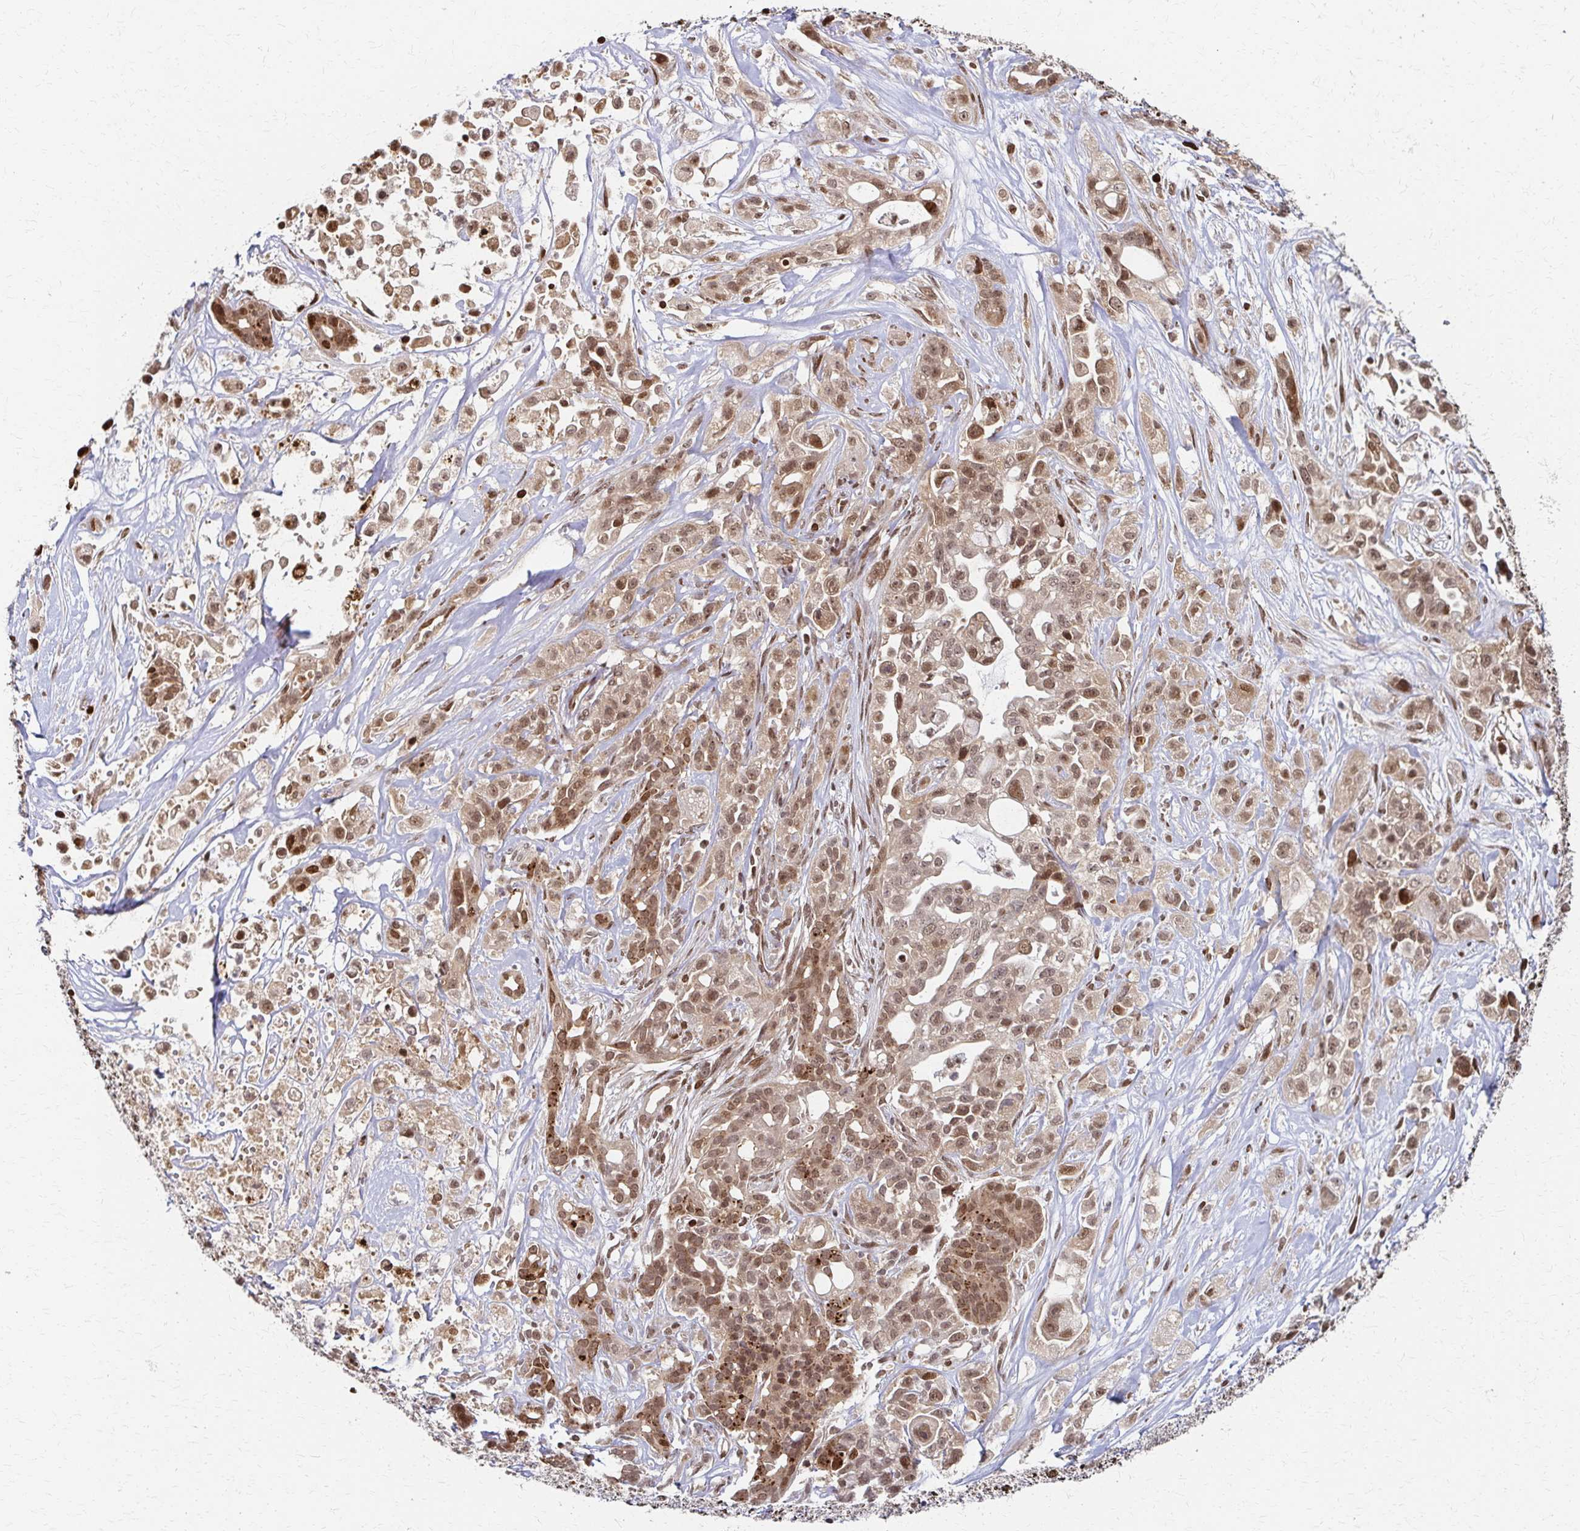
{"staining": {"intensity": "moderate", "quantity": ">75%", "location": "nuclear"}, "tissue": "pancreatic cancer", "cell_type": "Tumor cells", "image_type": "cancer", "snomed": [{"axis": "morphology", "description": "Adenocarcinoma, NOS"}, {"axis": "topography", "description": "Pancreas"}], "caption": "An immunohistochemistry photomicrograph of neoplastic tissue is shown. Protein staining in brown labels moderate nuclear positivity in pancreatic adenocarcinoma within tumor cells.", "gene": "PSMD7", "patient": {"sex": "male", "age": 44}}